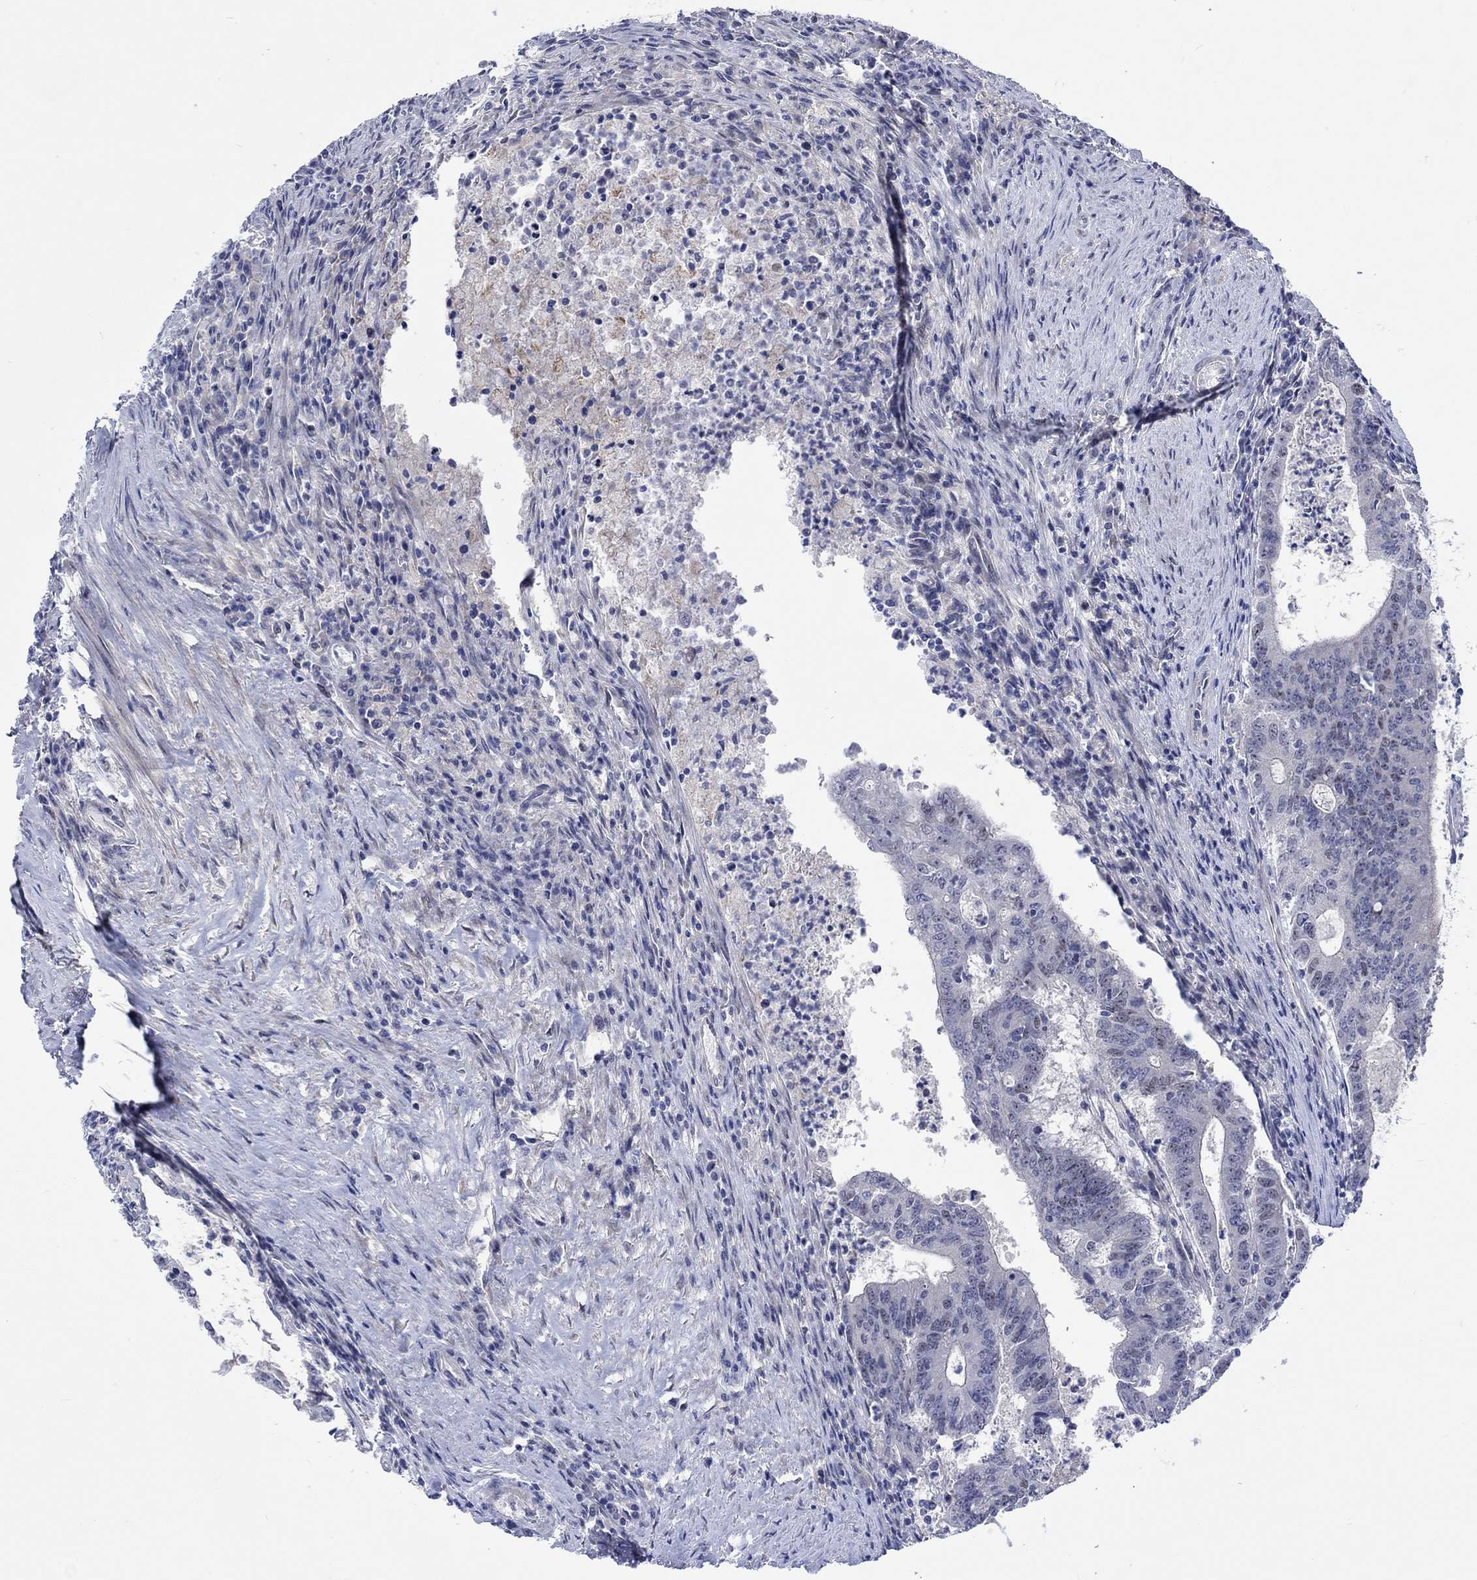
{"staining": {"intensity": "weak", "quantity": "<25%", "location": "nuclear"}, "tissue": "colorectal cancer", "cell_type": "Tumor cells", "image_type": "cancer", "snomed": [{"axis": "morphology", "description": "Adenocarcinoma, NOS"}, {"axis": "topography", "description": "Colon"}], "caption": "This is an IHC image of colorectal cancer. There is no expression in tumor cells.", "gene": "E2F8", "patient": {"sex": "female", "age": 70}}